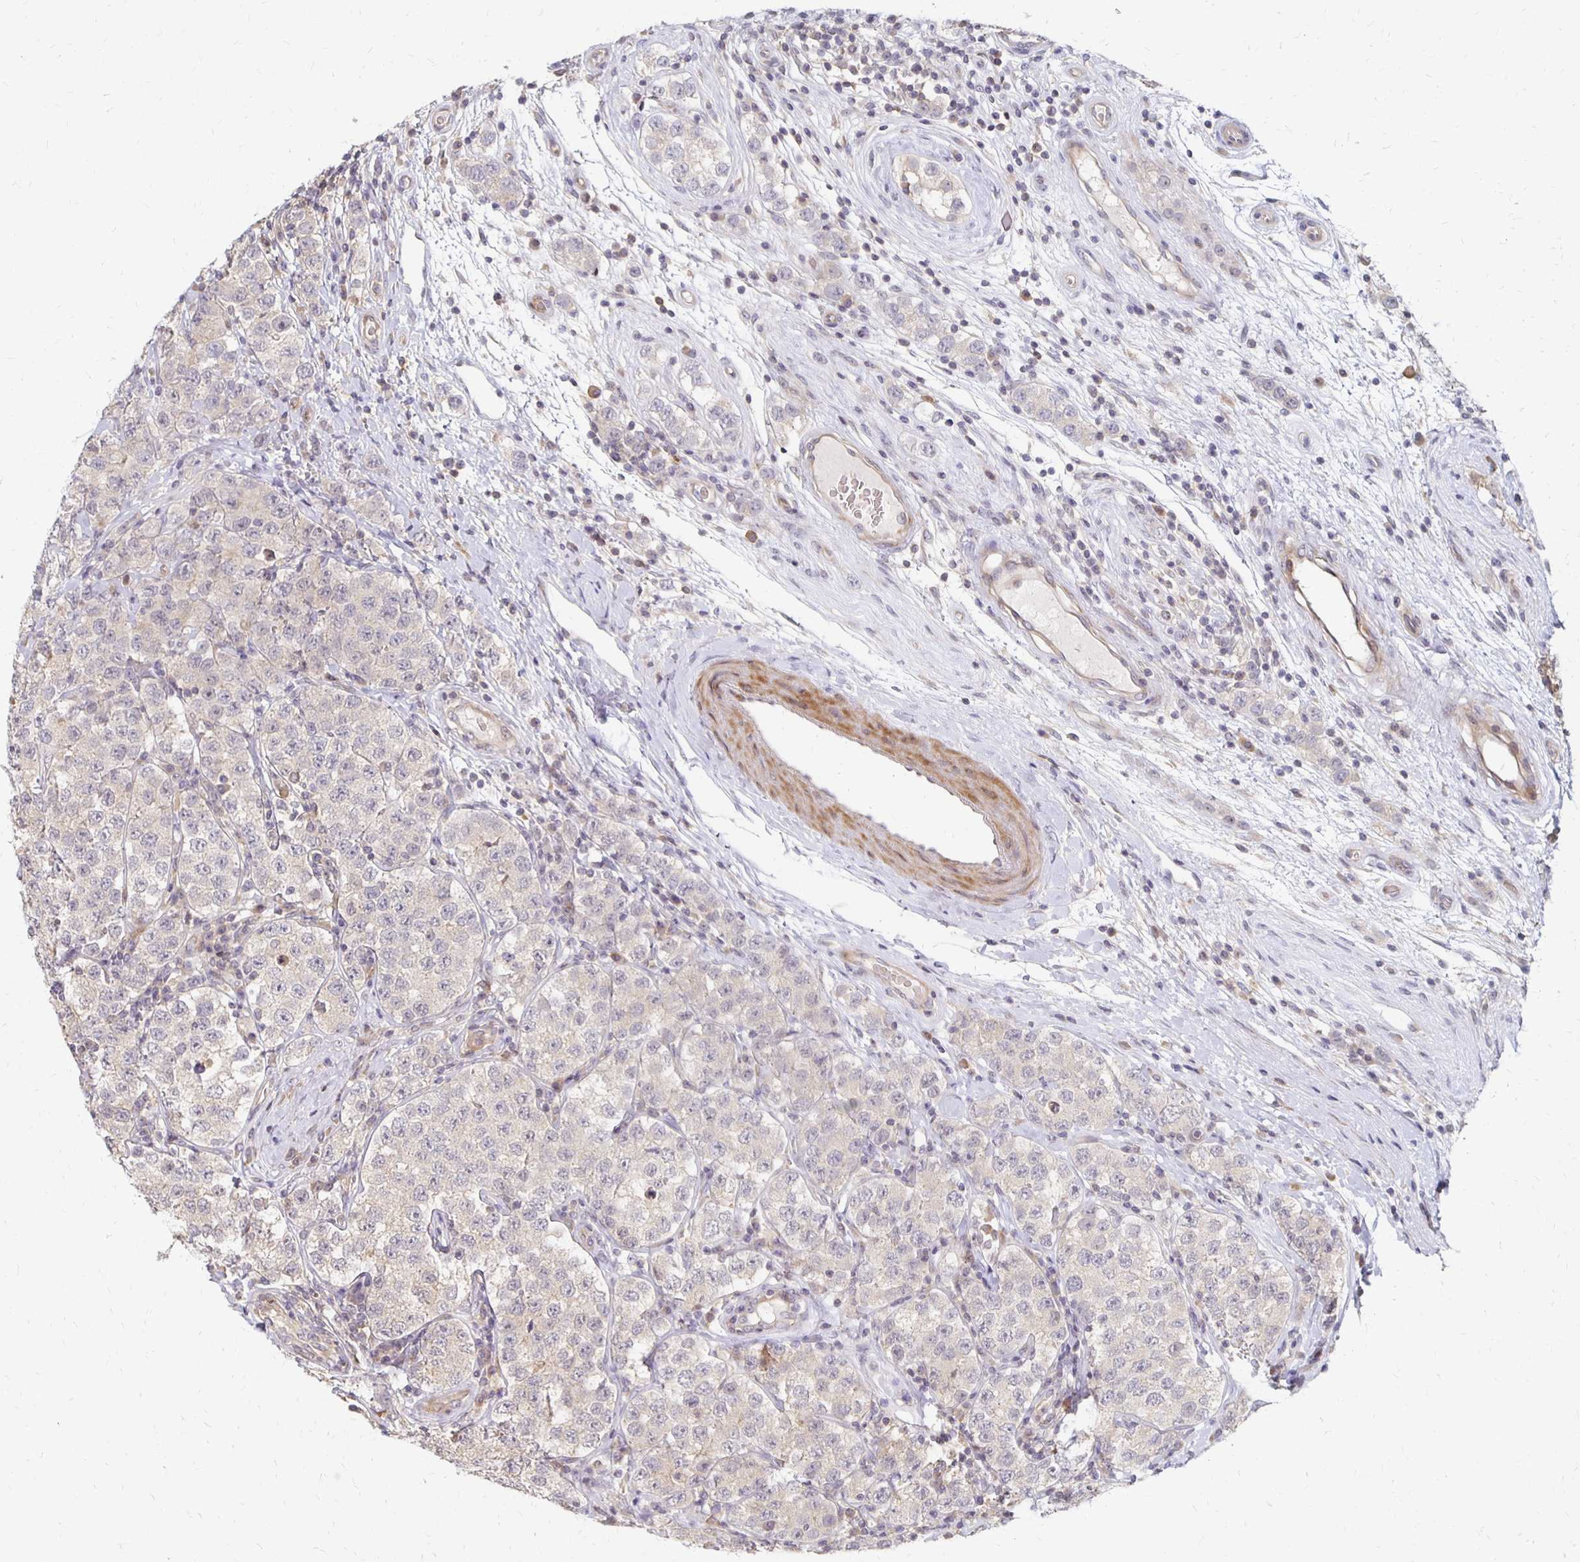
{"staining": {"intensity": "weak", "quantity": "25%-75%", "location": "cytoplasmic/membranous"}, "tissue": "testis cancer", "cell_type": "Tumor cells", "image_type": "cancer", "snomed": [{"axis": "morphology", "description": "Seminoma, NOS"}, {"axis": "topography", "description": "Testis"}], "caption": "Testis cancer stained with a brown dye shows weak cytoplasmic/membranous positive positivity in approximately 25%-75% of tumor cells.", "gene": "PRKCB", "patient": {"sex": "male", "age": 34}}